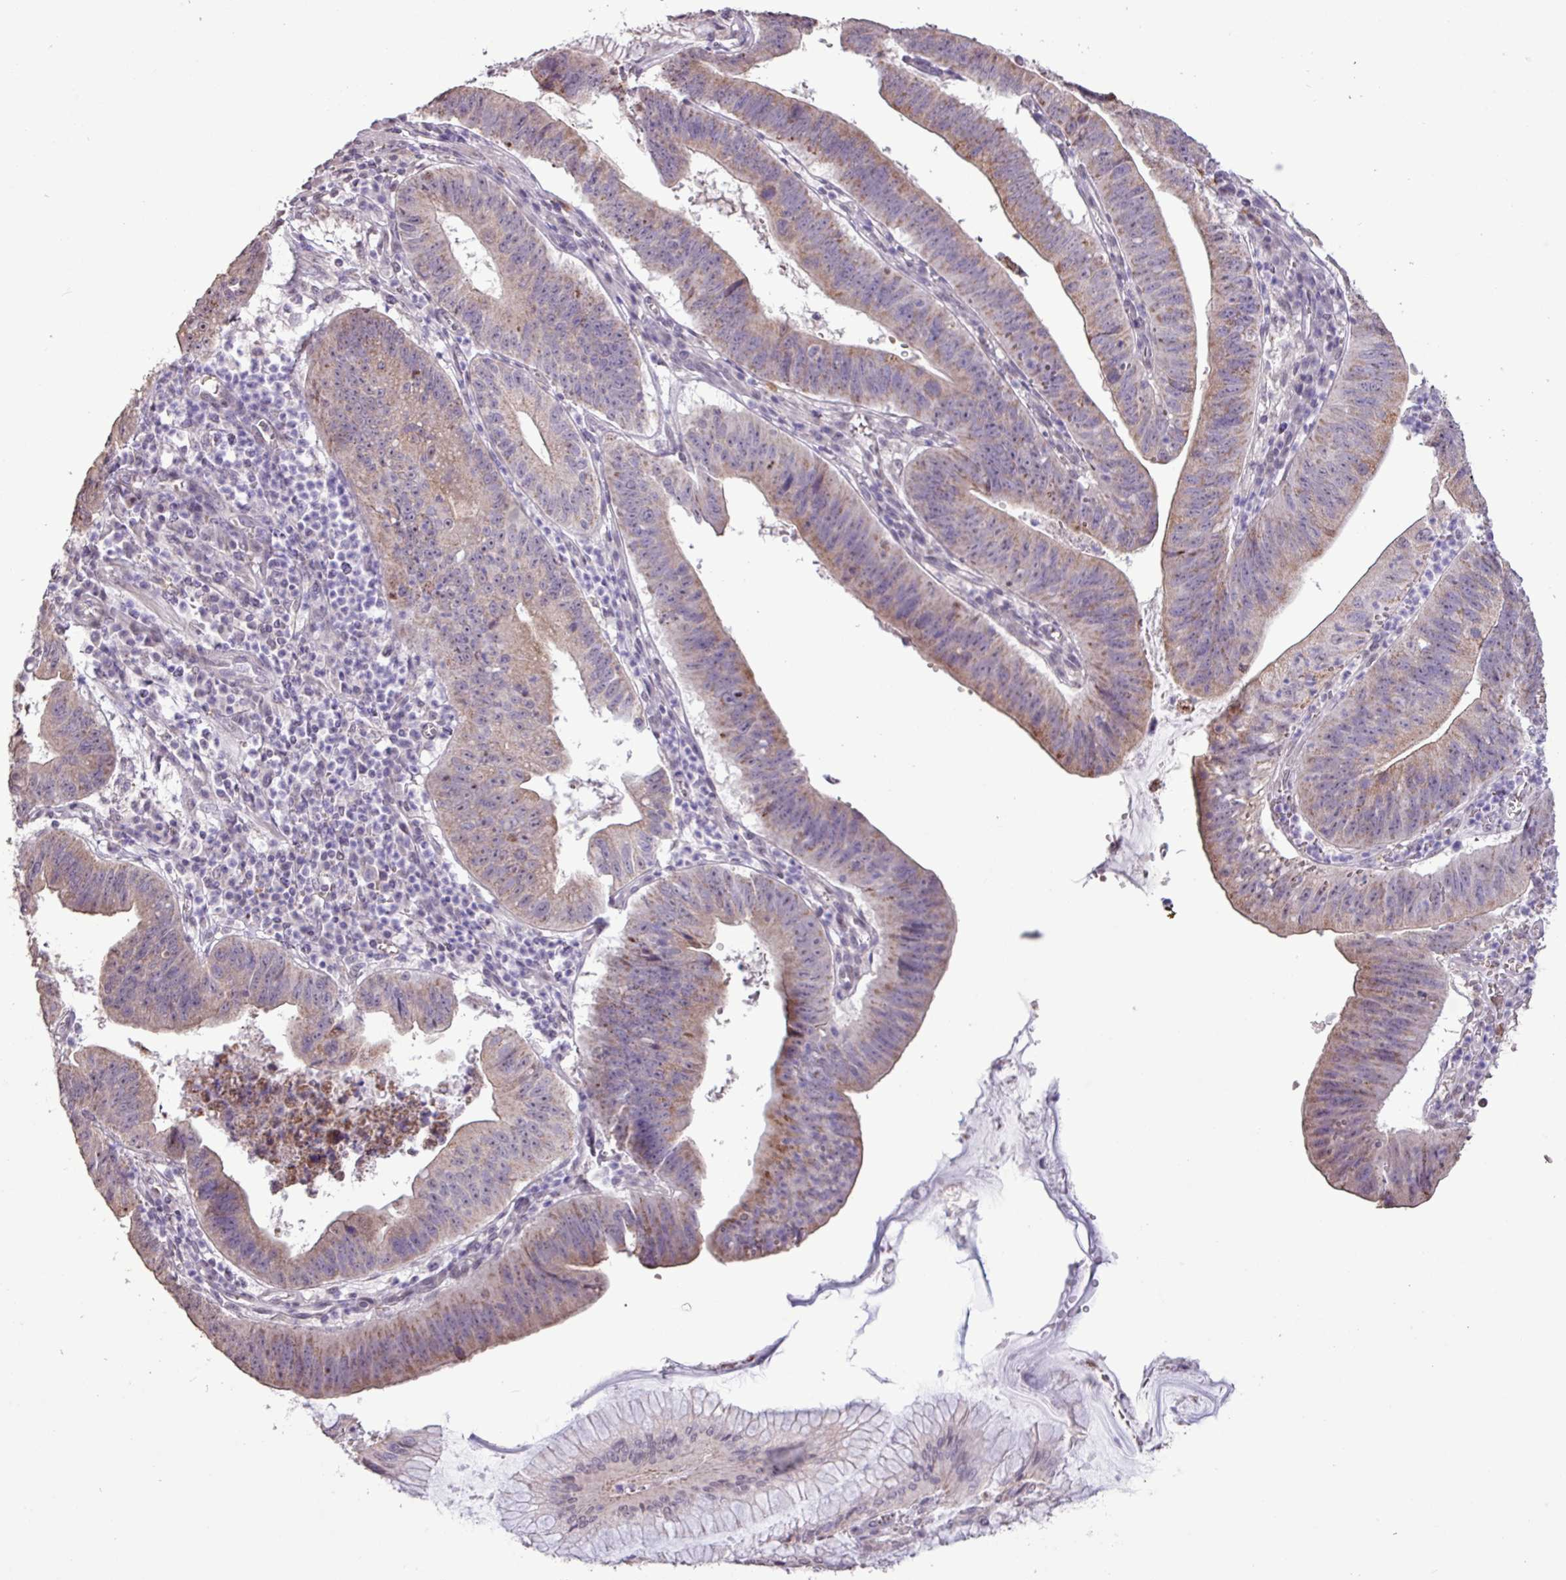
{"staining": {"intensity": "moderate", "quantity": "25%-75%", "location": "cytoplasmic/membranous"}, "tissue": "stomach cancer", "cell_type": "Tumor cells", "image_type": "cancer", "snomed": [{"axis": "morphology", "description": "Adenocarcinoma, NOS"}, {"axis": "topography", "description": "Stomach"}], "caption": "Approximately 25%-75% of tumor cells in human stomach adenocarcinoma demonstrate moderate cytoplasmic/membranous protein expression as visualized by brown immunohistochemical staining.", "gene": "L3MBTL3", "patient": {"sex": "male", "age": 59}}